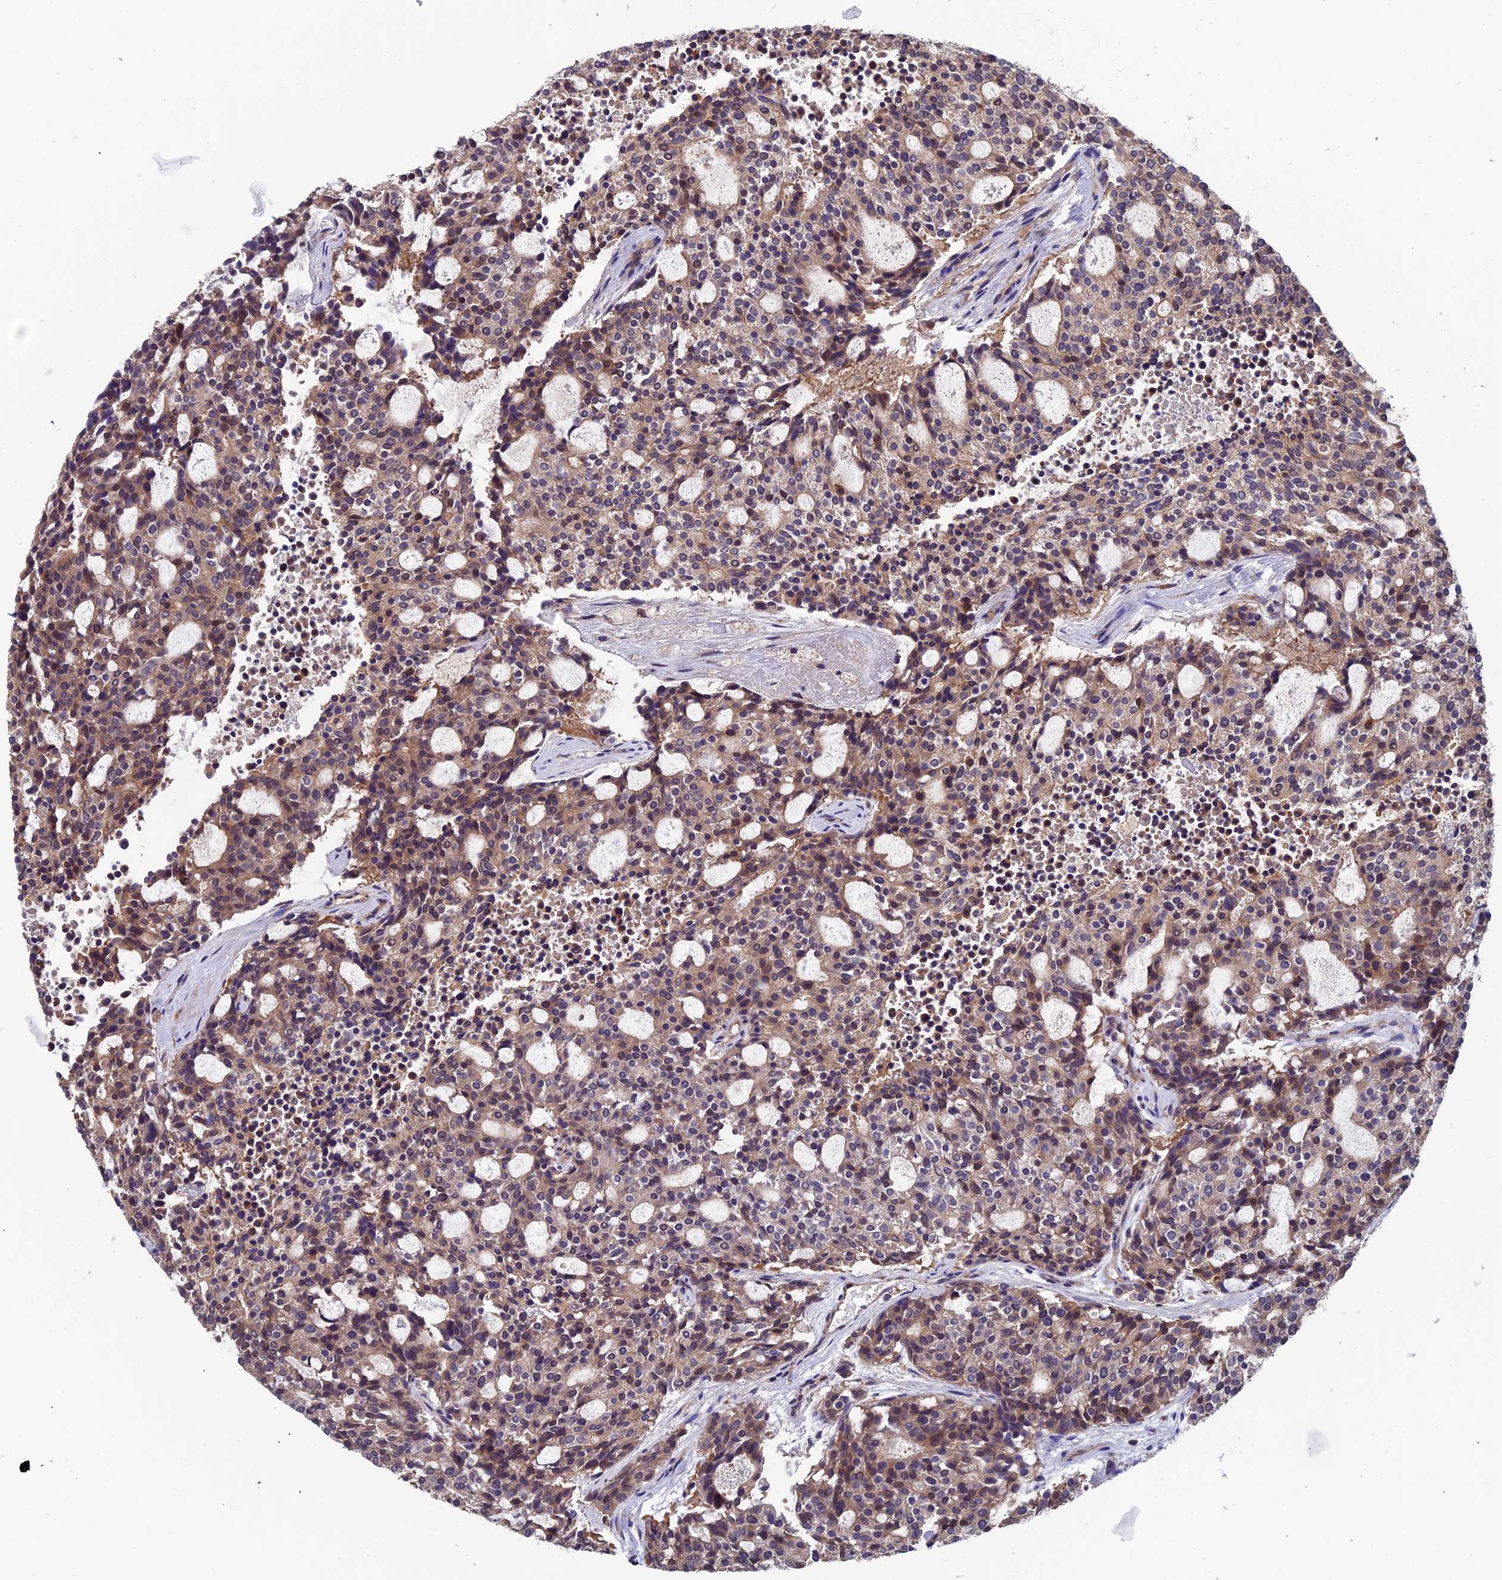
{"staining": {"intensity": "moderate", "quantity": "<25%", "location": "cytoplasmic/membranous"}, "tissue": "carcinoid", "cell_type": "Tumor cells", "image_type": "cancer", "snomed": [{"axis": "morphology", "description": "Carcinoid, malignant, NOS"}, {"axis": "topography", "description": "Pancreas"}], "caption": "Immunohistochemistry staining of carcinoid (malignant), which displays low levels of moderate cytoplasmic/membranous expression in about <25% of tumor cells indicating moderate cytoplasmic/membranous protein positivity. The staining was performed using DAB (brown) for protein detection and nuclei were counterstained in hematoxylin (blue).", "gene": "LCMT1", "patient": {"sex": "female", "age": 54}}